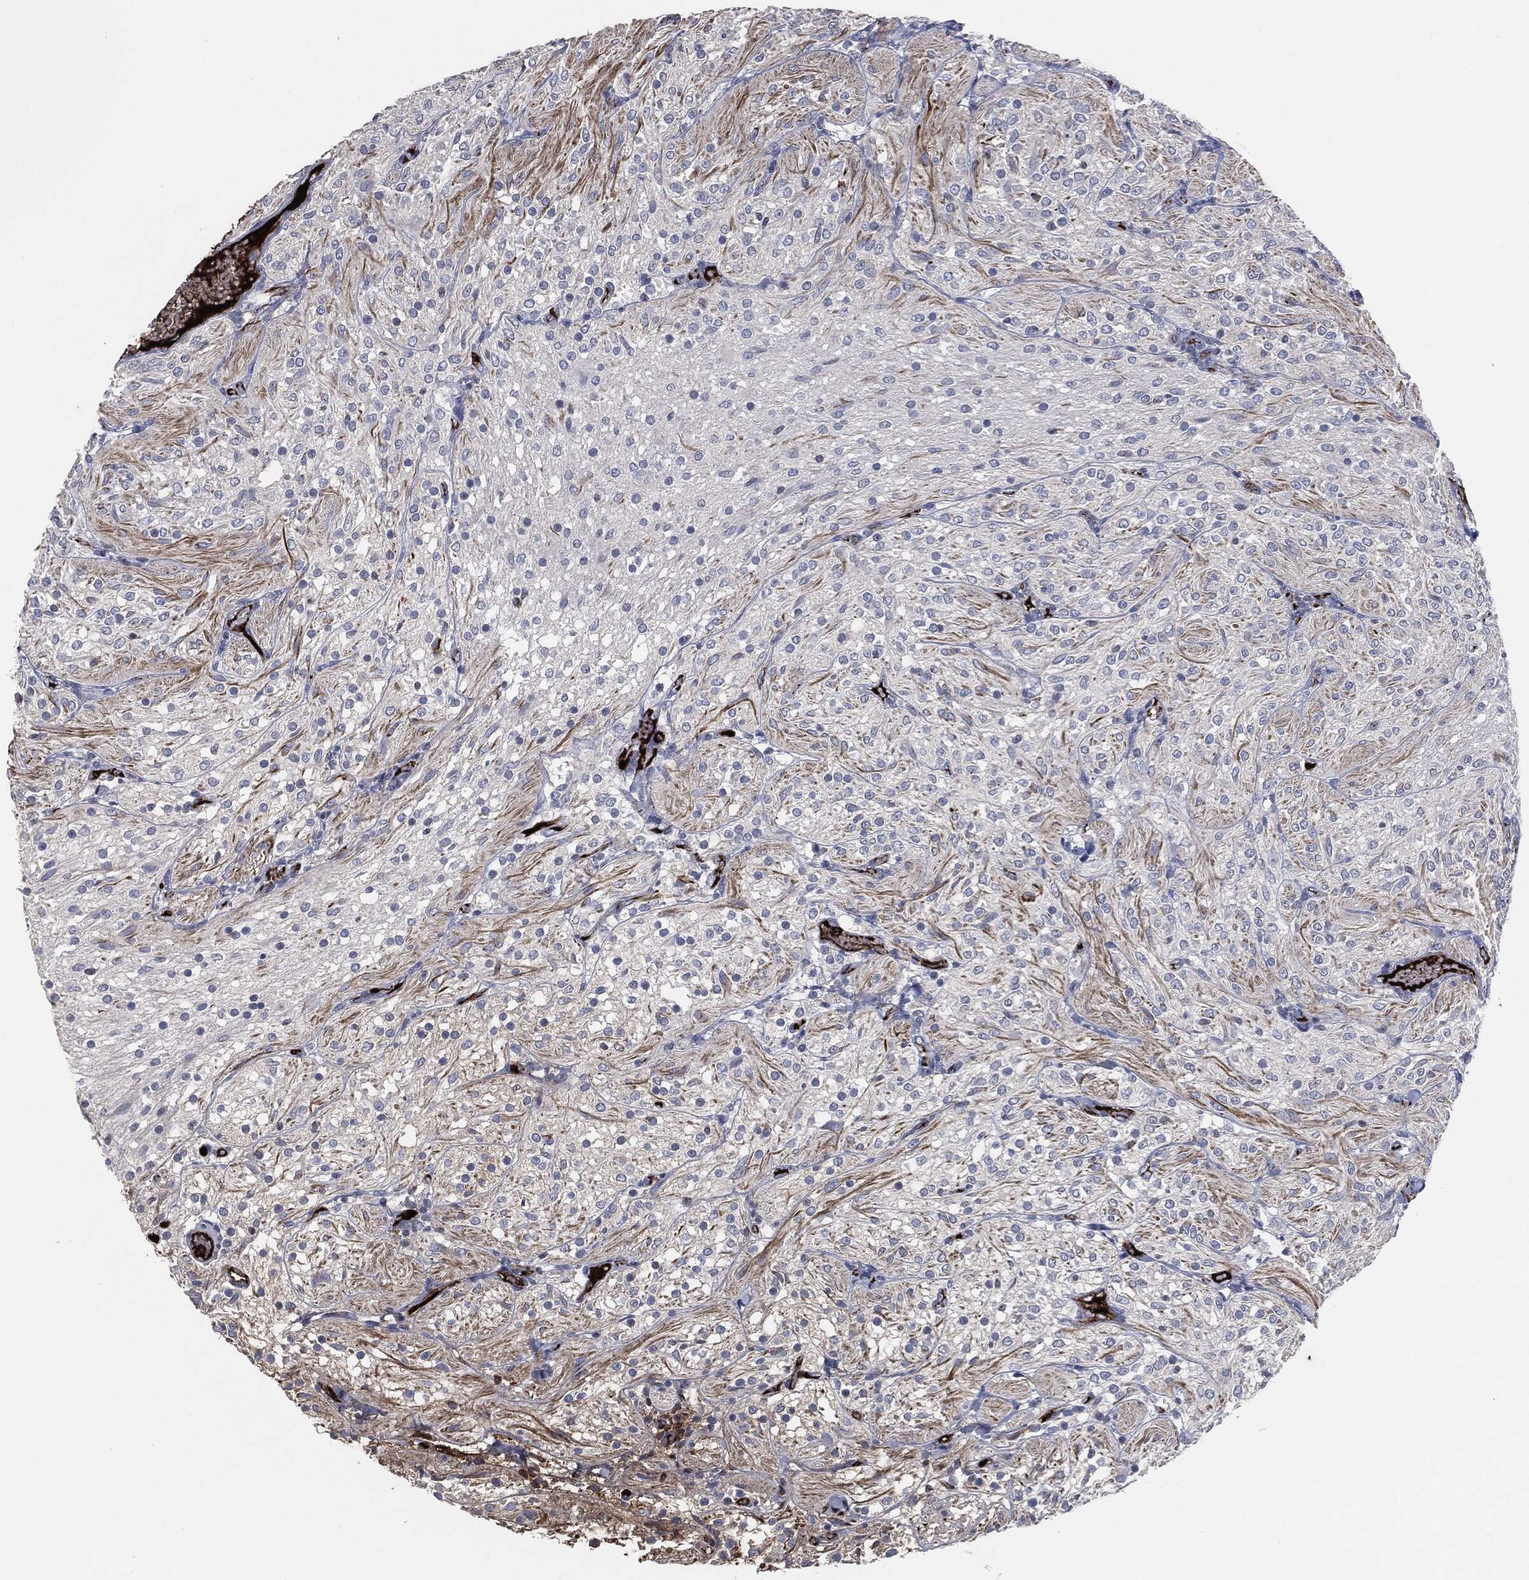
{"staining": {"intensity": "negative", "quantity": "none", "location": "none"}, "tissue": "glioma", "cell_type": "Tumor cells", "image_type": "cancer", "snomed": [{"axis": "morphology", "description": "Glioma, malignant, Low grade"}, {"axis": "topography", "description": "Brain"}], "caption": "Tumor cells show no significant protein staining in malignant glioma (low-grade). (IHC, brightfield microscopy, high magnification).", "gene": "APOB", "patient": {"sex": "male", "age": 3}}